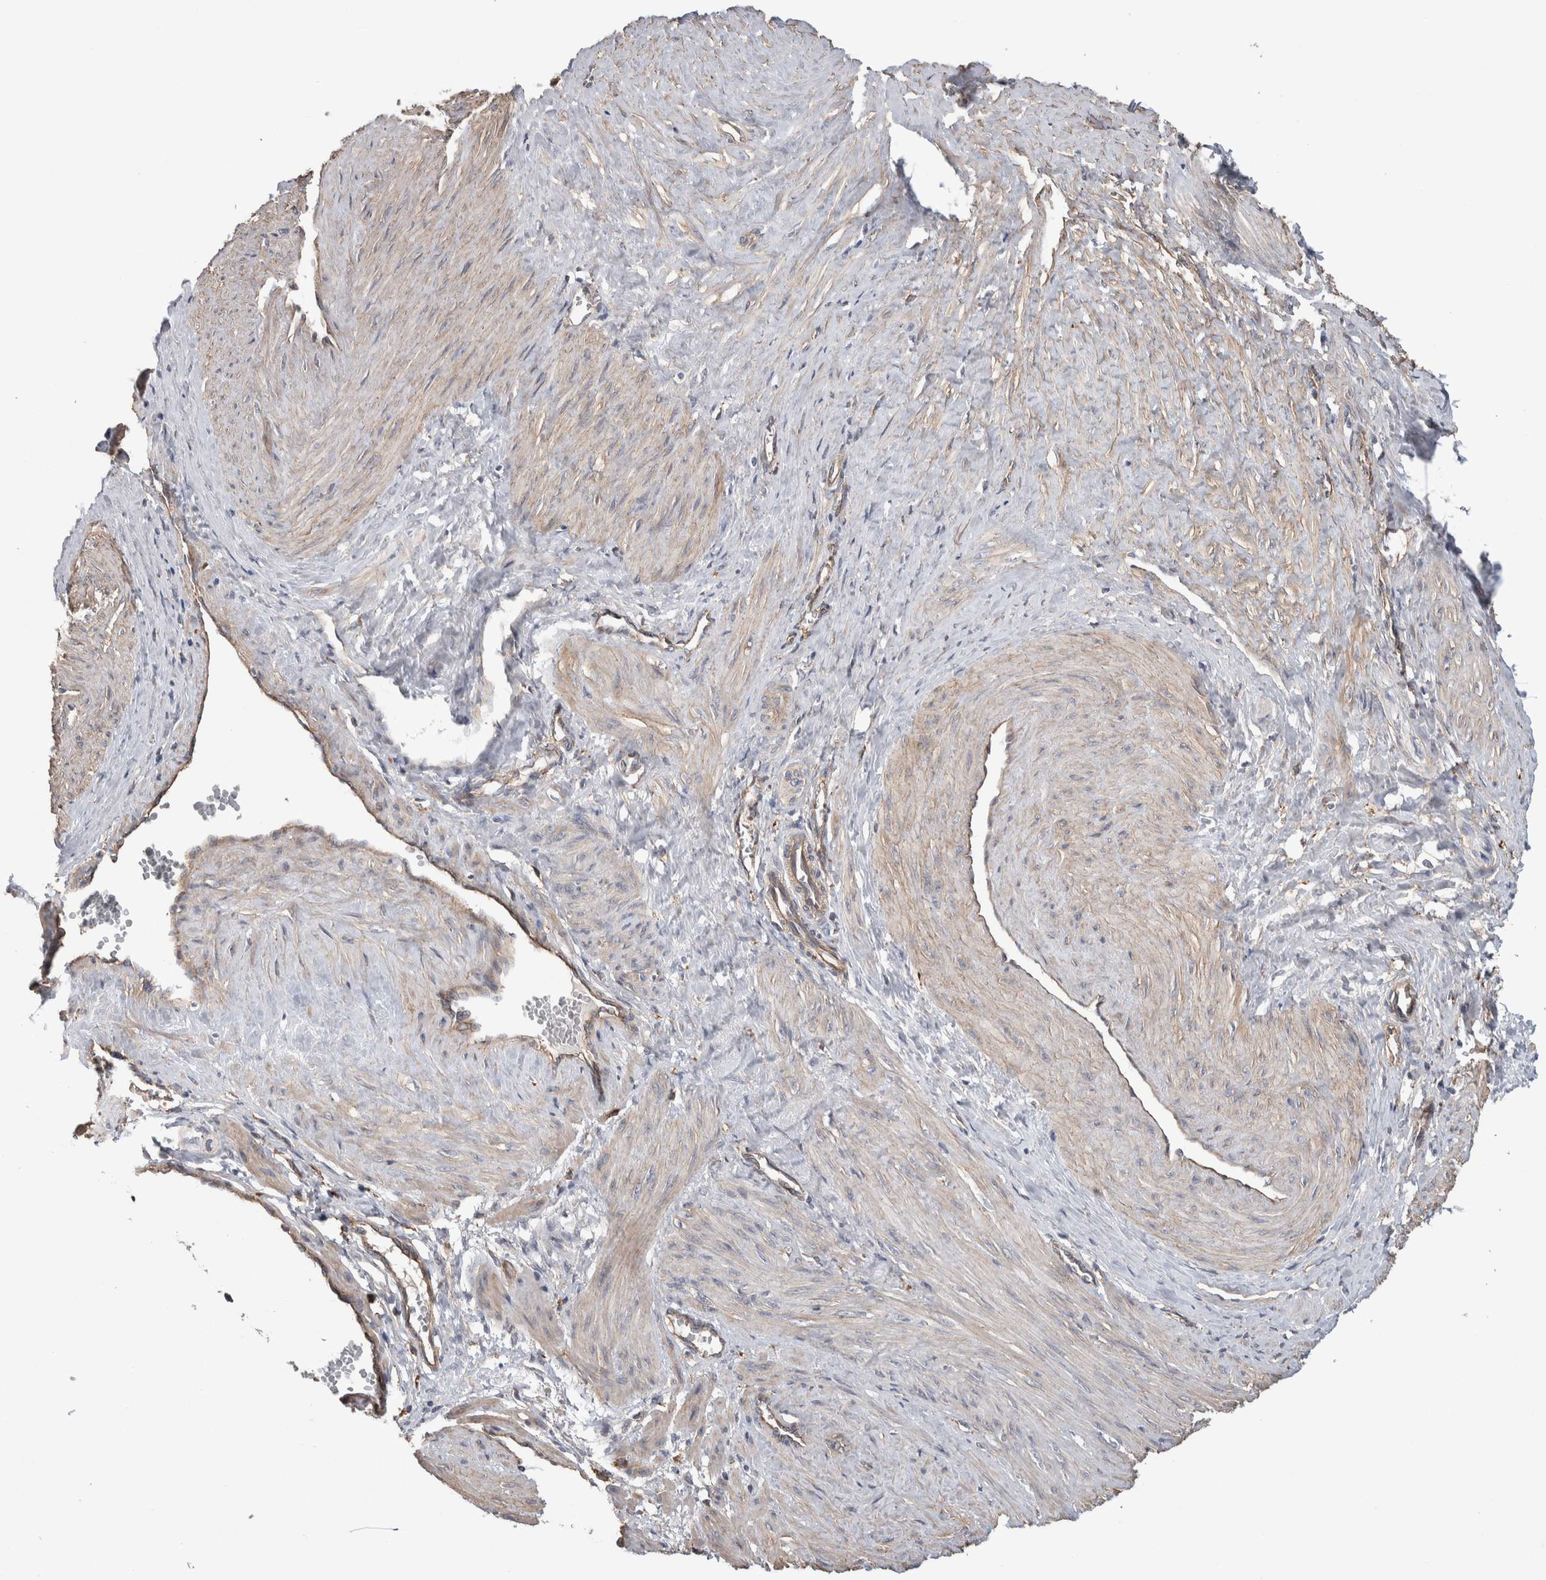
{"staining": {"intensity": "weak", "quantity": "<25%", "location": "cytoplasmic/membranous"}, "tissue": "smooth muscle", "cell_type": "Smooth muscle cells", "image_type": "normal", "snomed": [{"axis": "morphology", "description": "Normal tissue, NOS"}, {"axis": "topography", "description": "Endometrium"}], "caption": "The immunohistochemistry micrograph has no significant positivity in smooth muscle cells of smooth muscle. Nuclei are stained in blue.", "gene": "GCNA", "patient": {"sex": "female", "age": 33}}